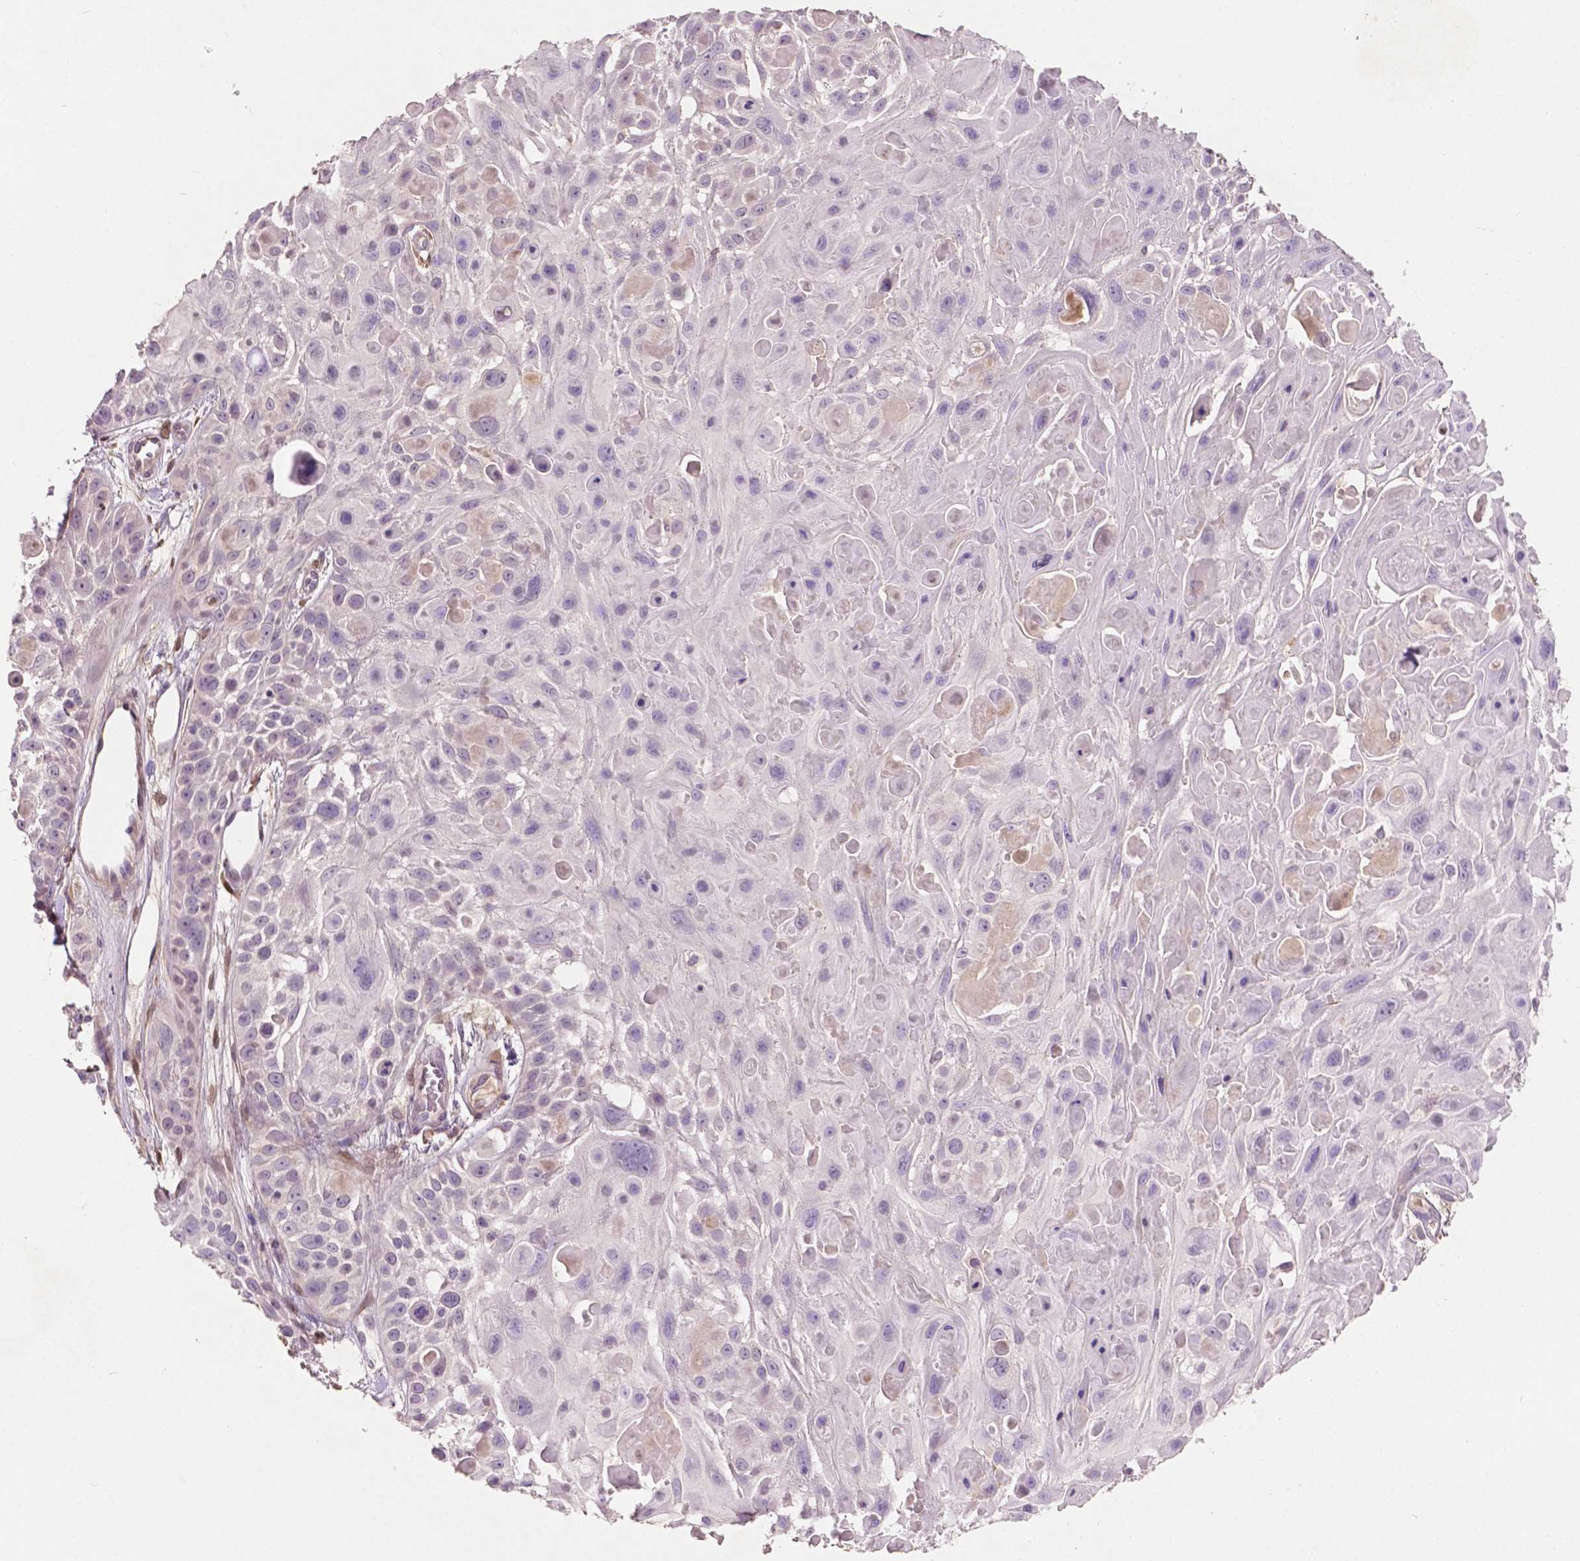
{"staining": {"intensity": "negative", "quantity": "none", "location": "none"}, "tissue": "skin cancer", "cell_type": "Tumor cells", "image_type": "cancer", "snomed": [{"axis": "morphology", "description": "Squamous cell carcinoma, NOS"}, {"axis": "topography", "description": "Skin"}, {"axis": "topography", "description": "Anal"}], "caption": "DAB (3,3'-diaminobenzidine) immunohistochemical staining of human skin squamous cell carcinoma displays no significant staining in tumor cells. The staining is performed using DAB (3,3'-diaminobenzidine) brown chromogen with nuclei counter-stained in using hematoxylin.", "gene": "GPR37", "patient": {"sex": "female", "age": 75}}